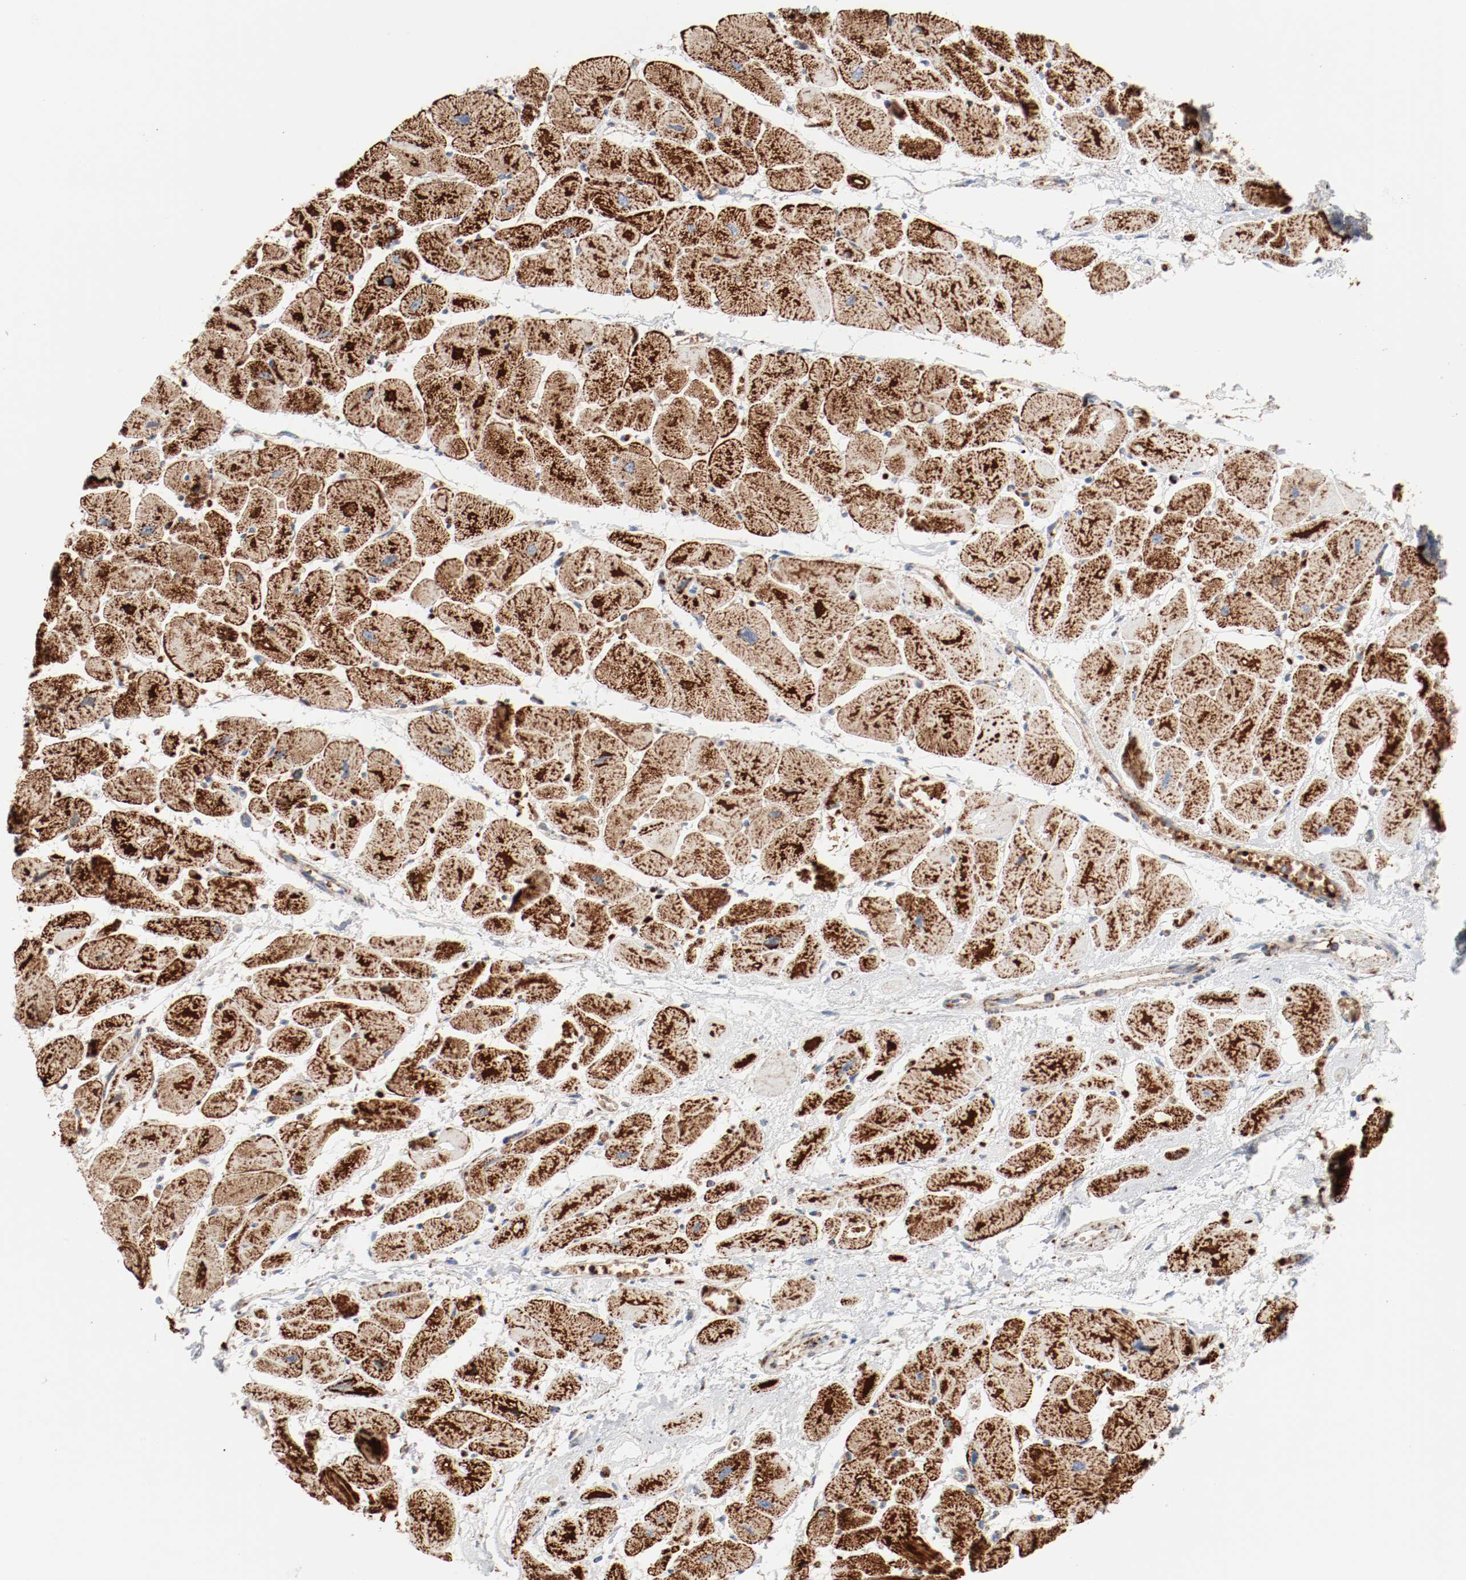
{"staining": {"intensity": "strong", "quantity": ">75%", "location": "cytoplasmic/membranous"}, "tissue": "heart muscle", "cell_type": "Cardiomyocytes", "image_type": "normal", "snomed": [{"axis": "morphology", "description": "Normal tissue, NOS"}, {"axis": "topography", "description": "Heart"}], "caption": "A brown stain shows strong cytoplasmic/membranous expression of a protein in cardiomyocytes of normal heart muscle.", "gene": "NDUFB8", "patient": {"sex": "female", "age": 54}}